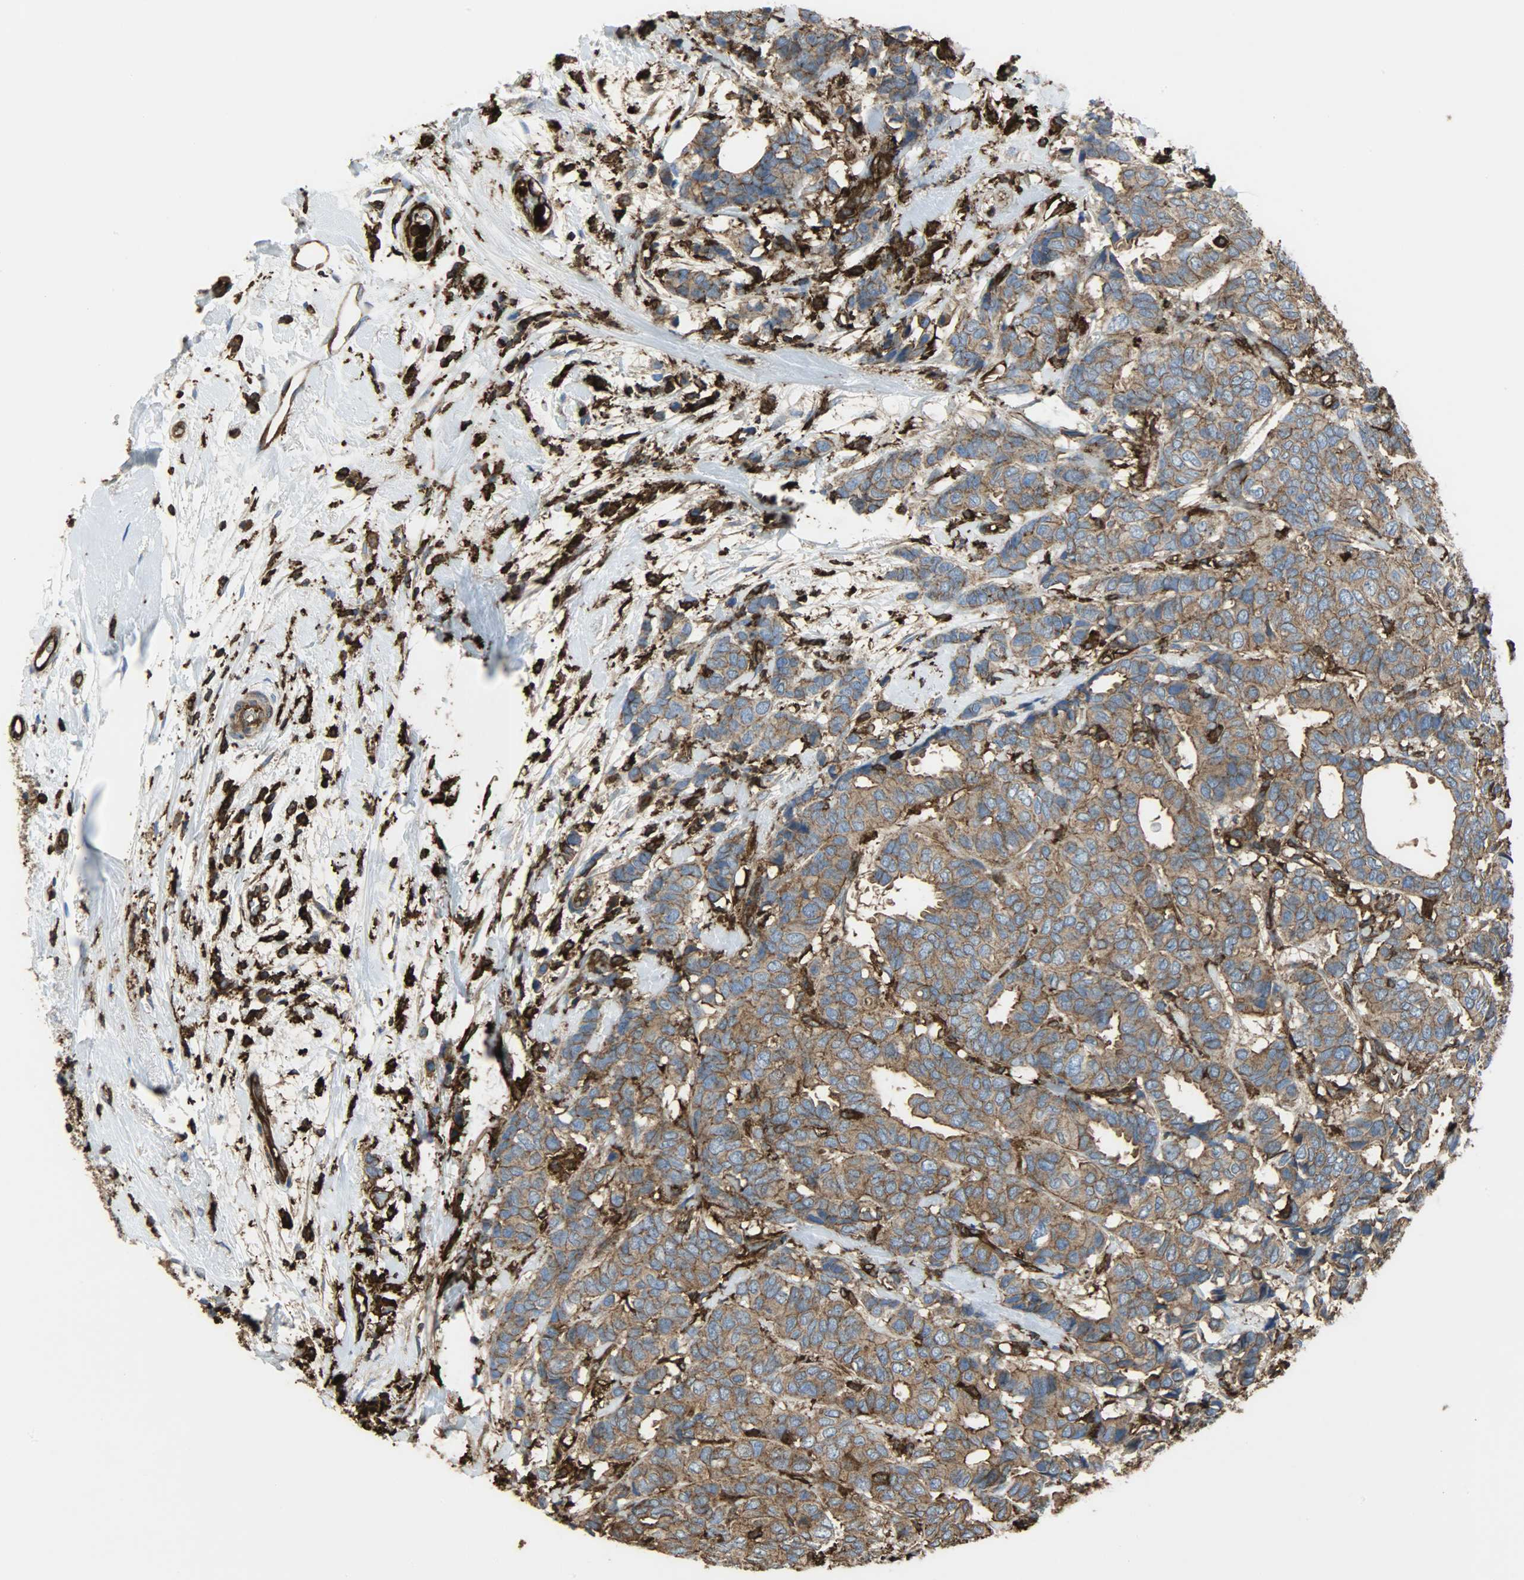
{"staining": {"intensity": "strong", "quantity": ">75%", "location": "cytoplasmic/membranous"}, "tissue": "breast cancer", "cell_type": "Tumor cells", "image_type": "cancer", "snomed": [{"axis": "morphology", "description": "Duct carcinoma"}, {"axis": "topography", "description": "Breast"}], "caption": "Immunohistochemistry image of neoplastic tissue: human breast intraductal carcinoma stained using IHC exhibits high levels of strong protein expression localized specifically in the cytoplasmic/membranous of tumor cells, appearing as a cytoplasmic/membranous brown color.", "gene": "VASP", "patient": {"sex": "female", "age": 87}}